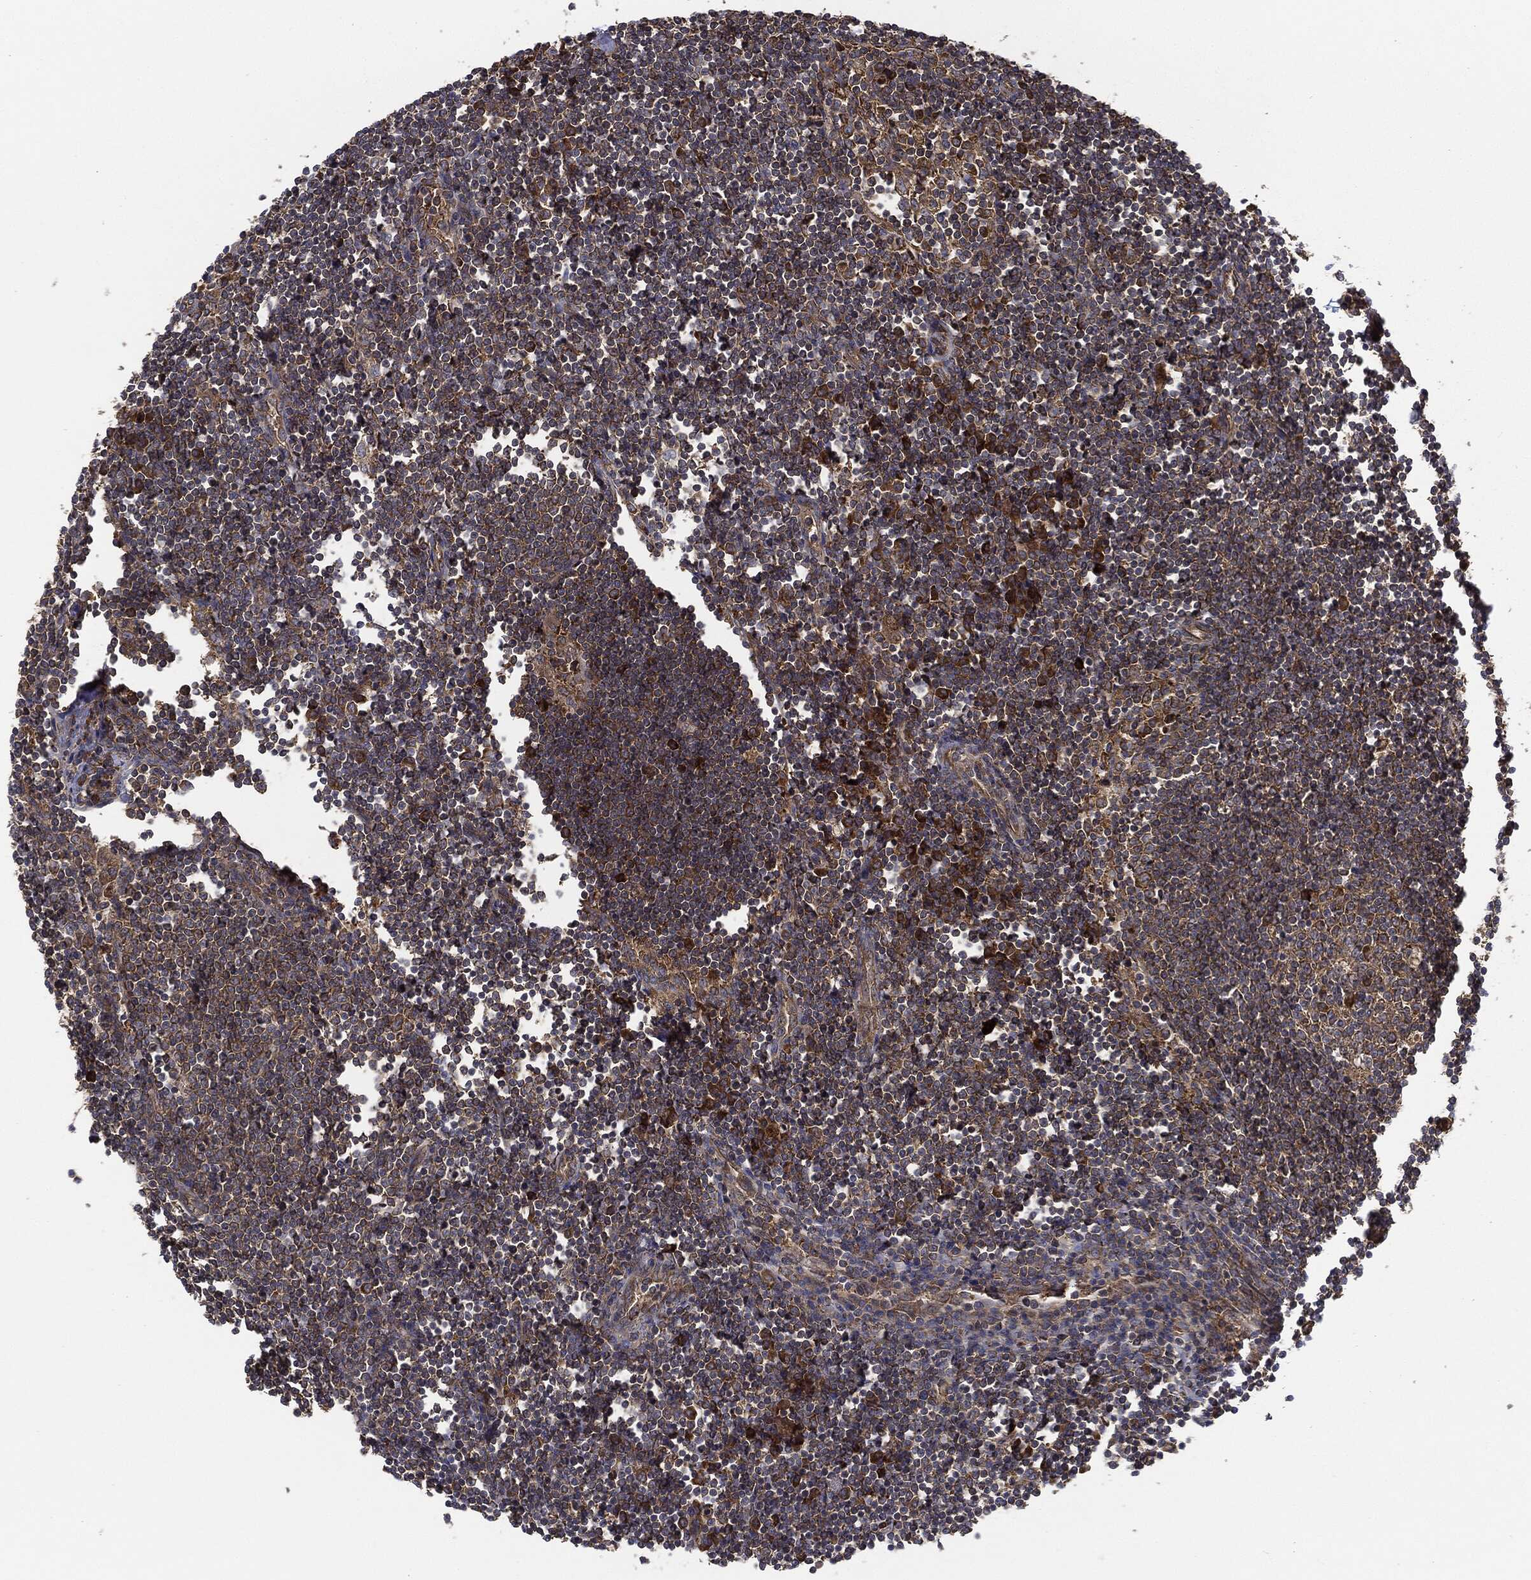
{"staining": {"intensity": "moderate", "quantity": "<25%", "location": "cytoplasmic/membranous"}, "tissue": "lymph node", "cell_type": "Germinal center cells", "image_type": "normal", "snomed": [{"axis": "morphology", "description": "Normal tissue, NOS"}, {"axis": "morphology", "description": "Adenocarcinoma, NOS"}, {"axis": "topography", "description": "Lymph node"}, {"axis": "topography", "description": "Pancreas"}], "caption": "Lymph node stained with a brown dye shows moderate cytoplasmic/membranous positive positivity in about <25% of germinal center cells.", "gene": "EIF2AK2", "patient": {"sex": "female", "age": 58}}